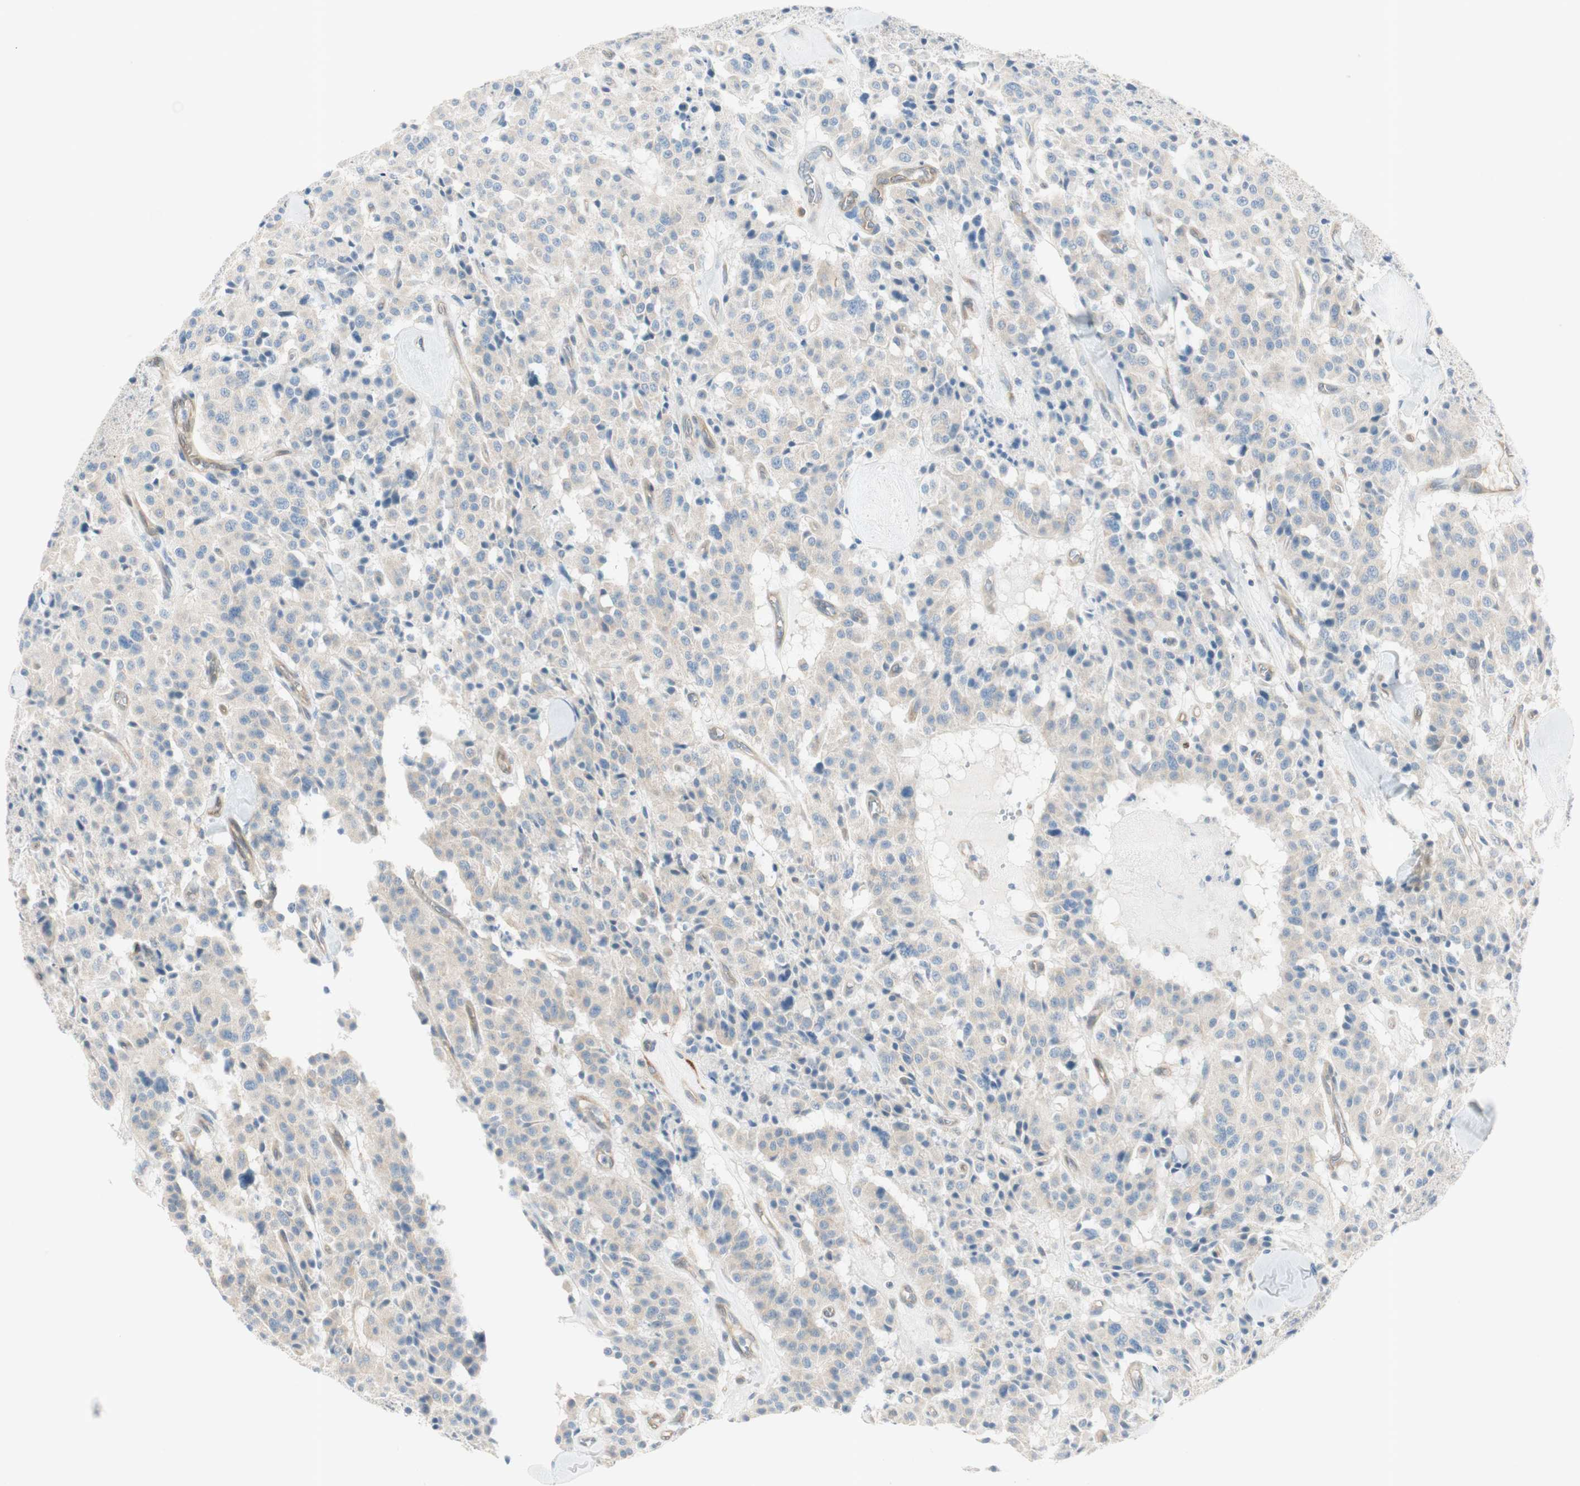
{"staining": {"intensity": "negative", "quantity": "none", "location": "none"}, "tissue": "carcinoid", "cell_type": "Tumor cells", "image_type": "cancer", "snomed": [{"axis": "morphology", "description": "Carcinoid, malignant, NOS"}, {"axis": "topography", "description": "Lung"}], "caption": "Carcinoid was stained to show a protein in brown. There is no significant expression in tumor cells.", "gene": "CDK3", "patient": {"sex": "male", "age": 30}}